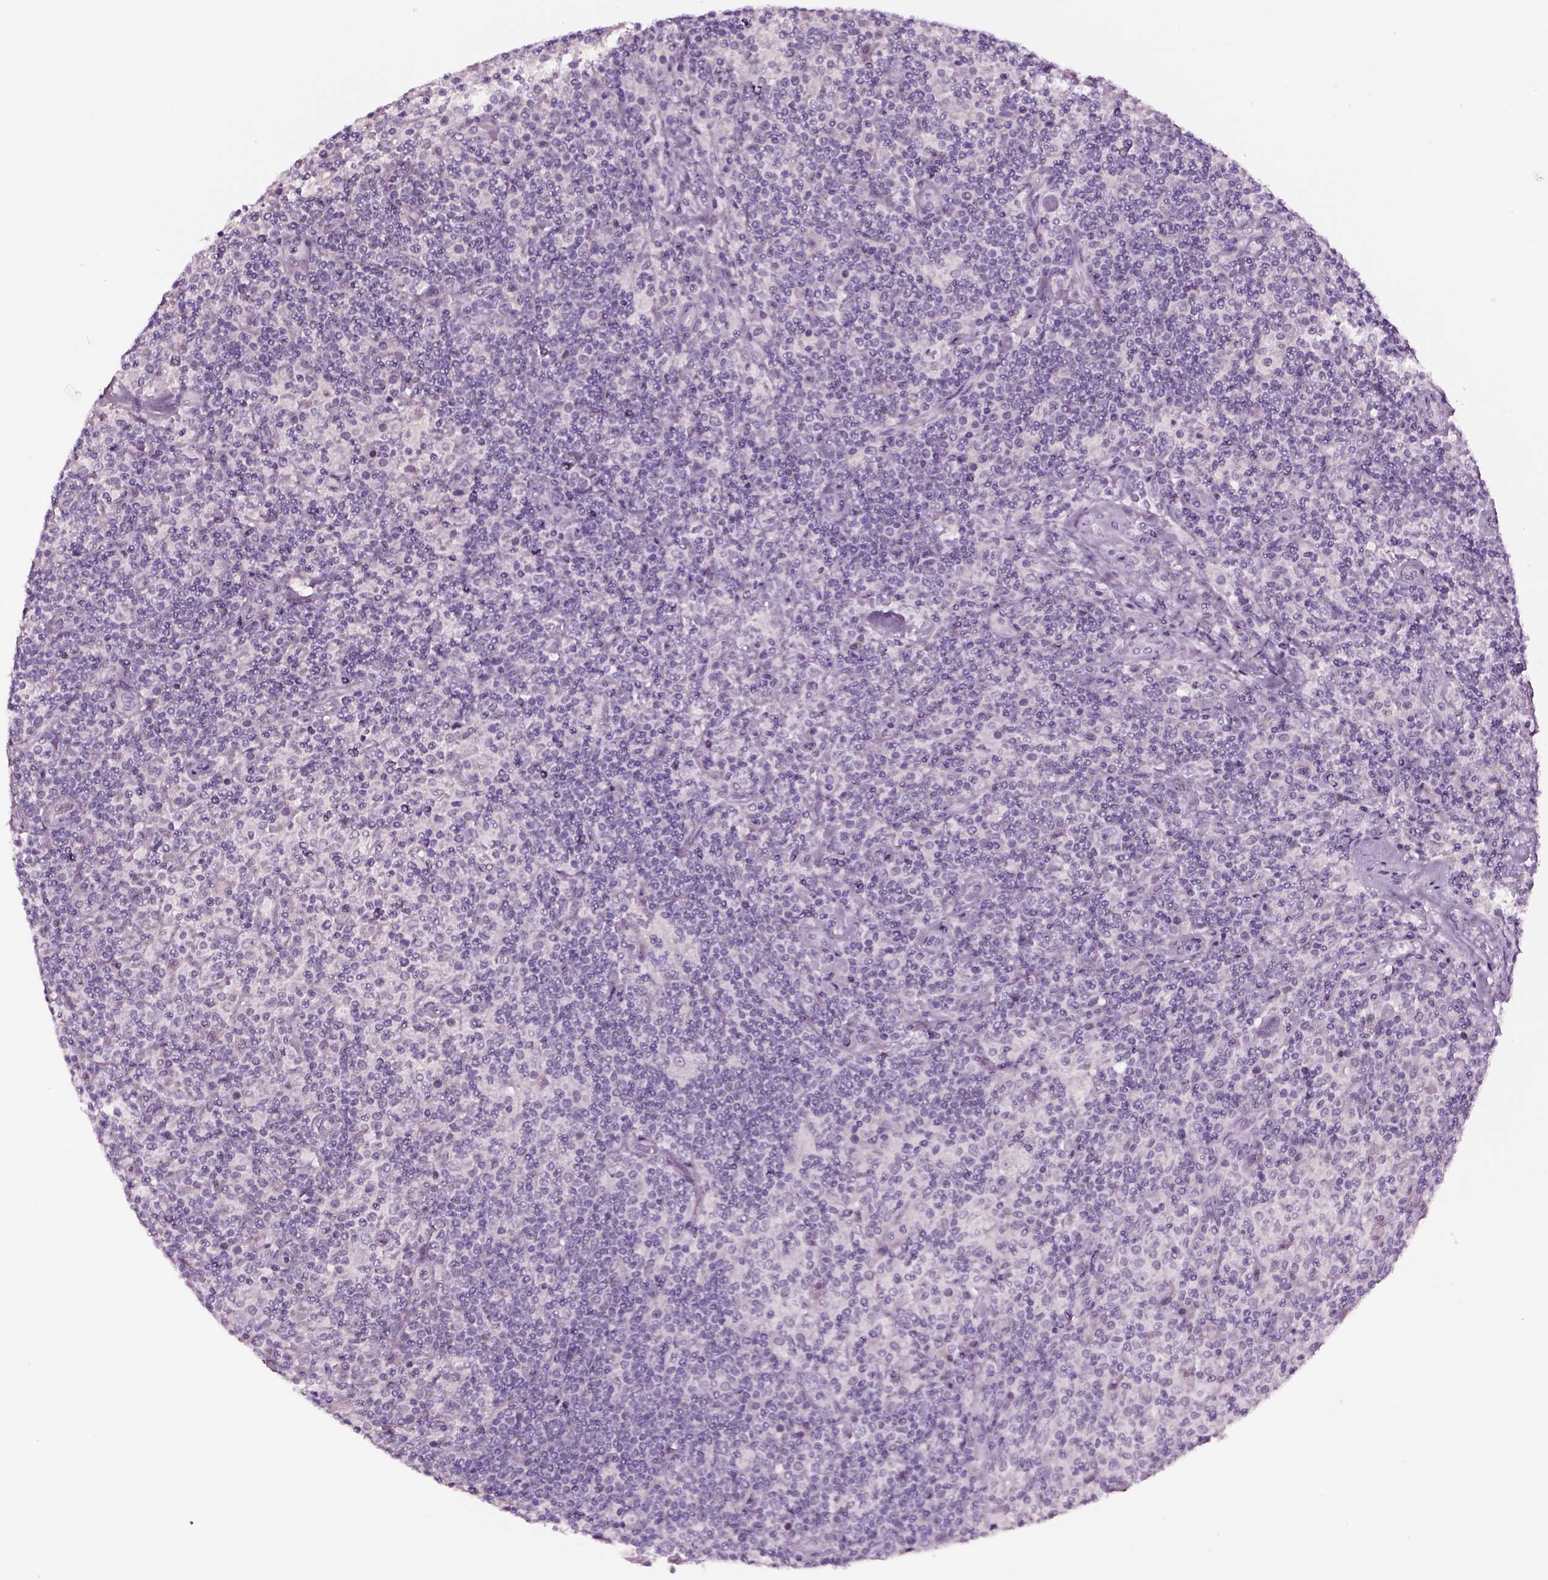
{"staining": {"intensity": "negative", "quantity": "none", "location": "none"}, "tissue": "lymphoma", "cell_type": "Tumor cells", "image_type": "cancer", "snomed": [{"axis": "morphology", "description": "Hodgkin's disease, NOS"}, {"axis": "topography", "description": "Lymph node"}], "caption": "Immunohistochemical staining of human Hodgkin's disease demonstrates no significant positivity in tumor cells. (DAB IHC with hematoxylin counter stain).", "gene": "SMIM17", "patient": {"sex": "male", "age": 70}}